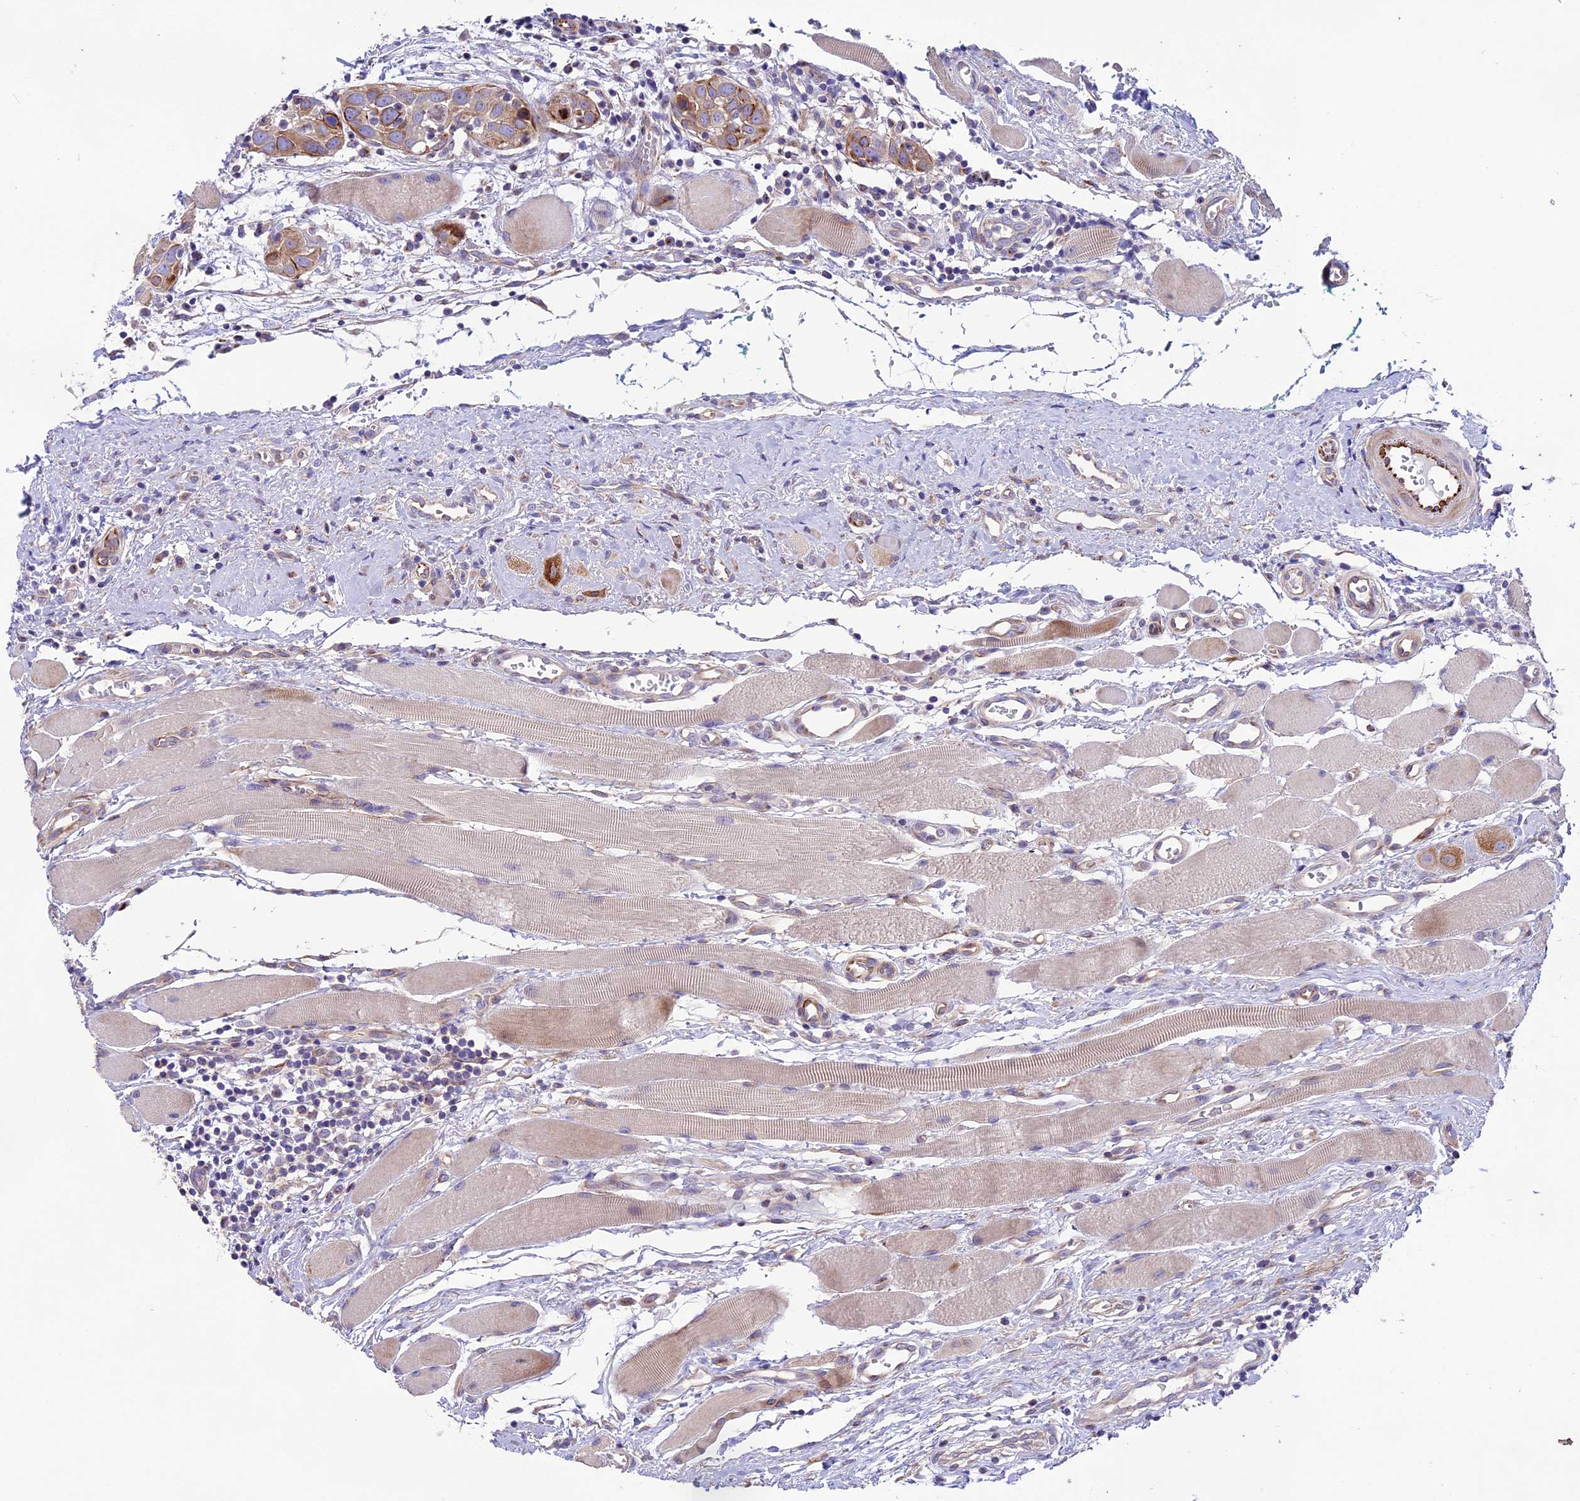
{"staining": {"intensity": "moderate", "quantity": ">75%", "location": "cytoplasmic/membranous"}, "tissue": "head and neck cancer", "cell_type": "Tumor cells", "image_type": "cancer", "snomed": [{"axis": "morphology", "description": "Squamous cell carcinoma, NOS"}, {"axis": "topography", "description": "Oral tissue"}, {"axis": "topography", "description": "Head-Neck"}], "caption": "Immunohistochemistry (DAB) staining of human head and neck cancer reveals moderate cytoplasmic/membranous protein positivity in approximately >75% of tumor cells.", "gene": "CD99L2", "patient": {"sex": "female", "age": 50}}